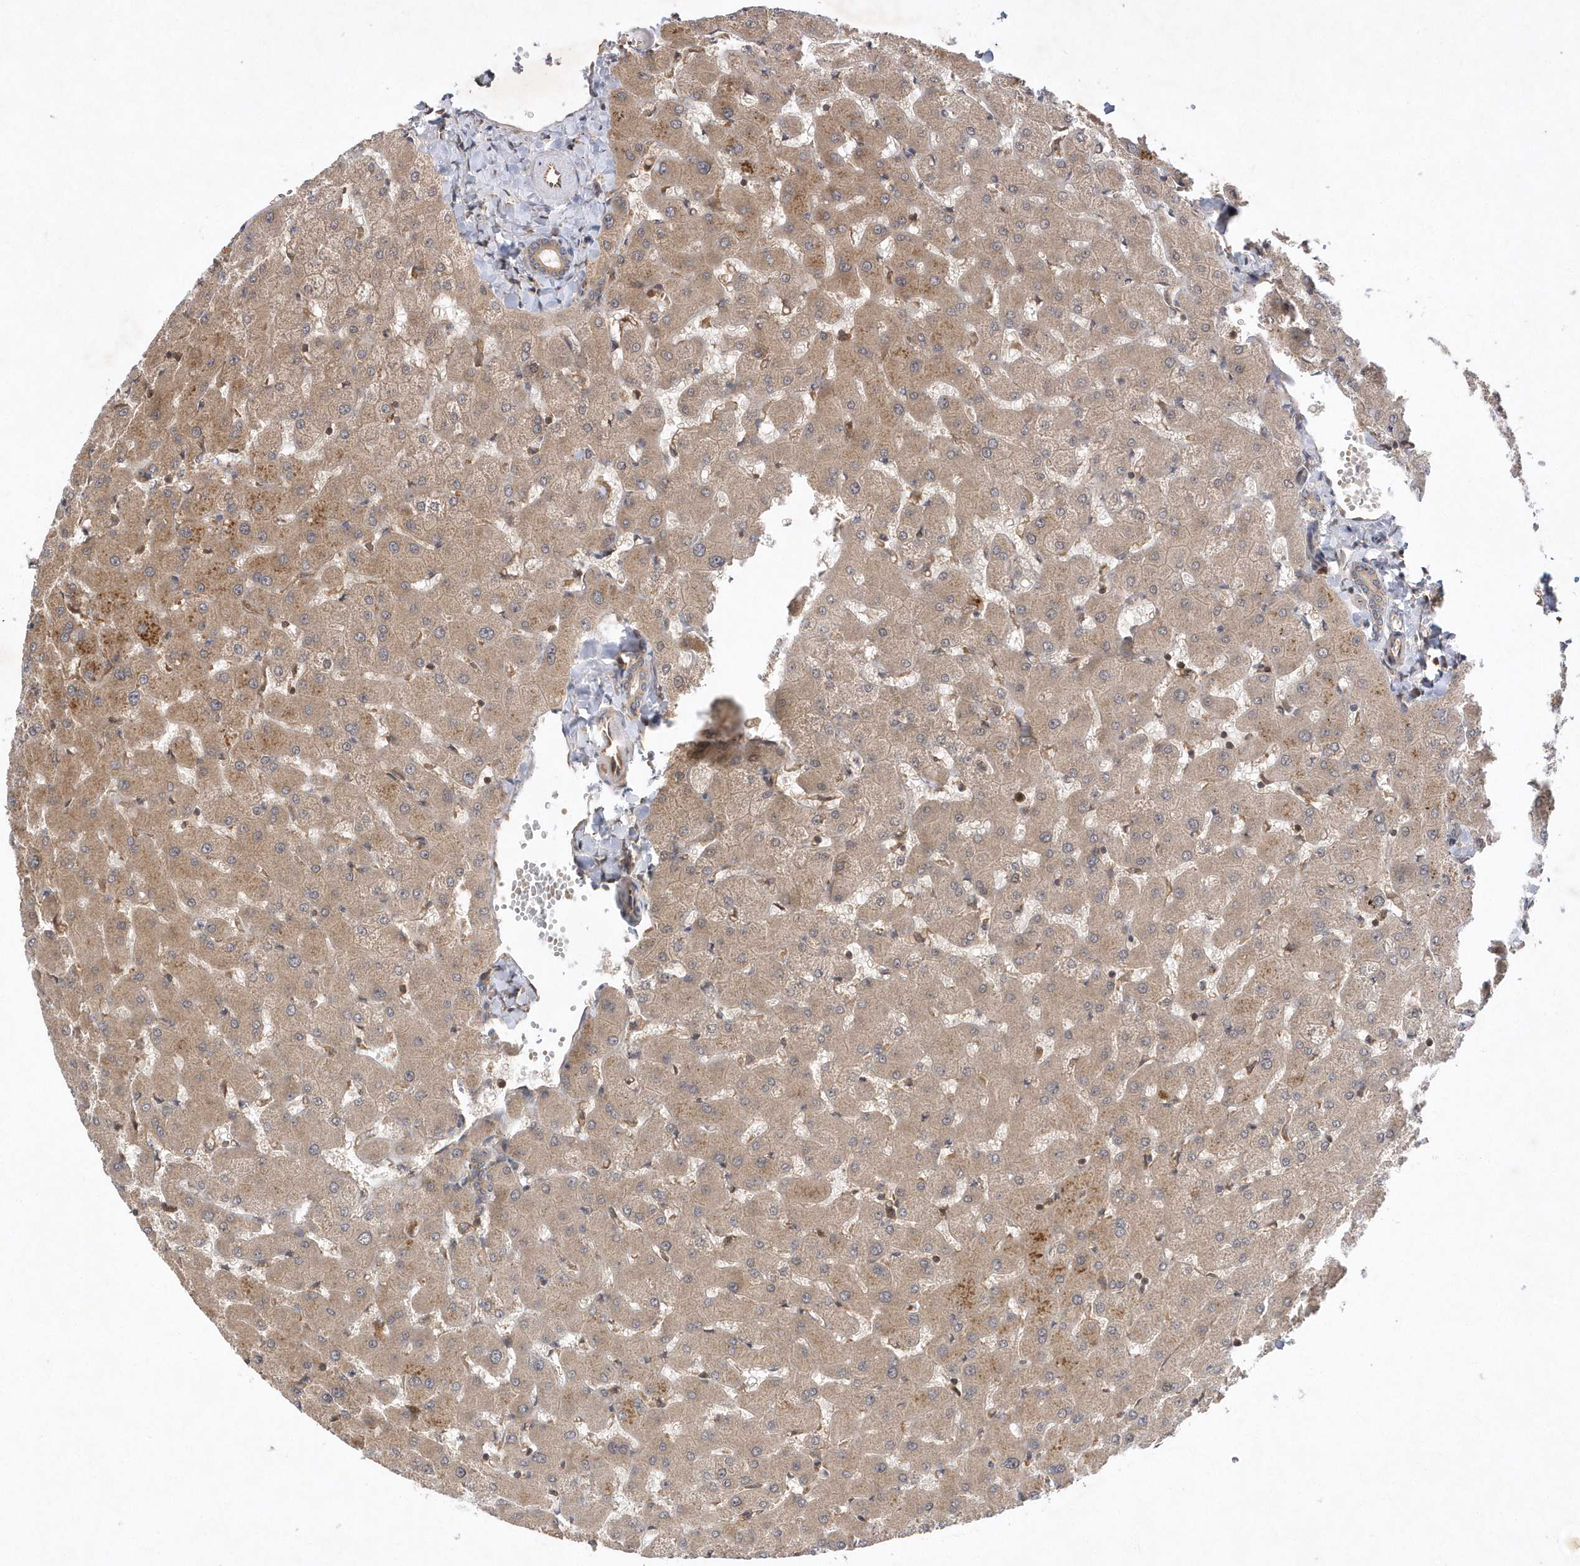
{"staining": {"intensity": "weak", "quantity": ">75%", "location": "cytoplasmic/membranous"}, "tissue": "liver", "cell_type": "Cholangiocytes", "image_type": "normal", "snomed": [{"axis": "morphology", "description": "Normal tissue, NOS"}, {"axis": "topography", "description": "Liver"}], "caption": "An image showing weak cytoplasmic/membranous staining in approximately >75% of cholangiocytes in normal liver, as visualized by brown immunohistochemical staining.", "gene": "GFM2", "patient": {"sex": "female", "age": 63}}